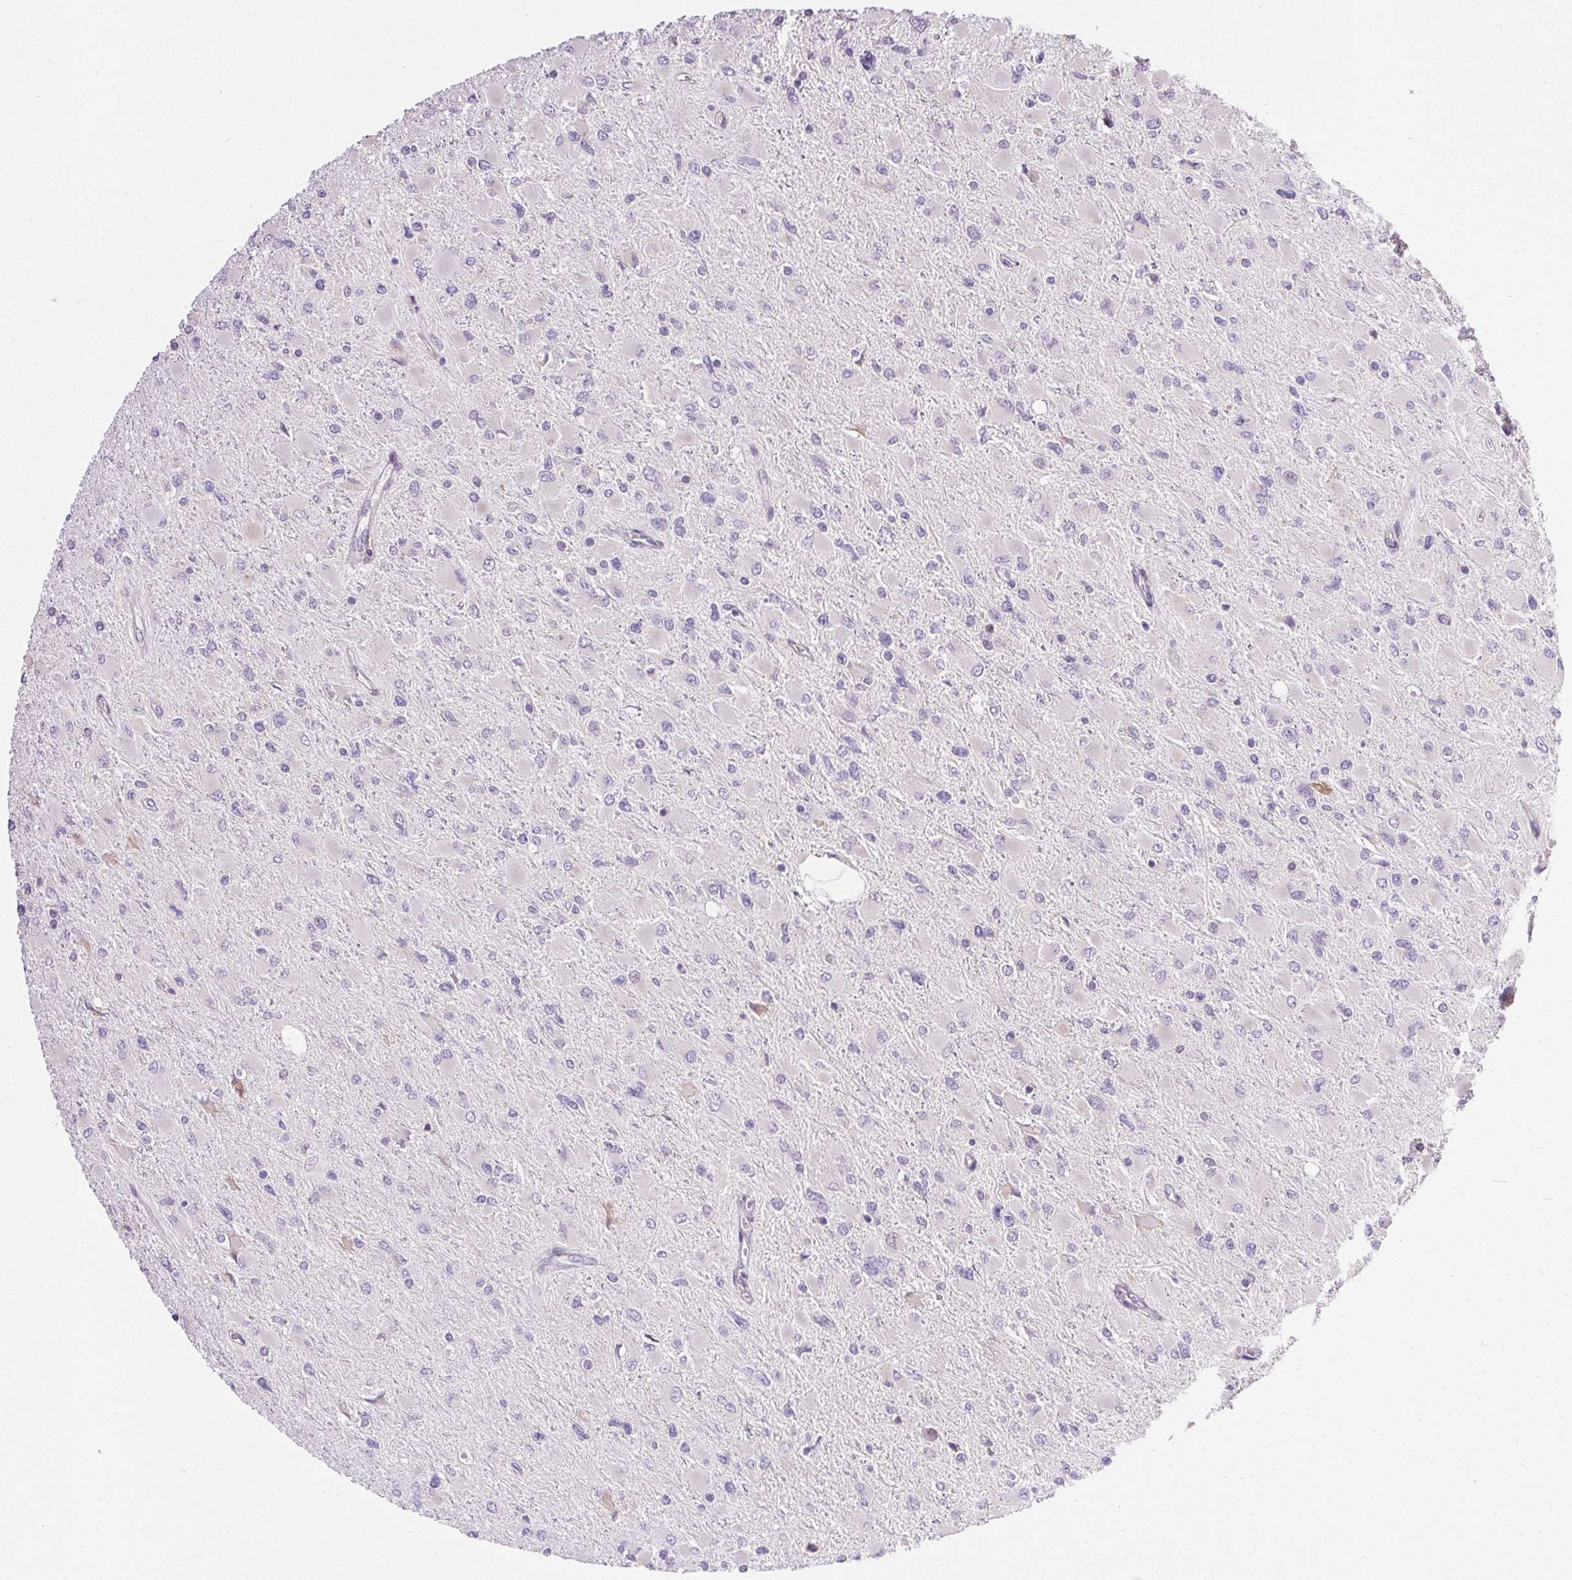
{"staining": {"intensity": "negative", "quantity": "none", "location": "none"}, "tissue": "glioma", "cell_type": "Tumor cells", "image_type": "cancer", "snomed": [{"axis": "morphology", "description": "Glioma, malignant, High grade"}, {"axis": "topography", "description": "Cerebral cortex"}], "caption": "Tumor cells are negative for protein expression in human malignant high-grade glioma. (Immunohistochemistry, brightfield microscopy, high magnification).", "gene": "SNX31", "patient": {"sex": "female", "age": 36}}